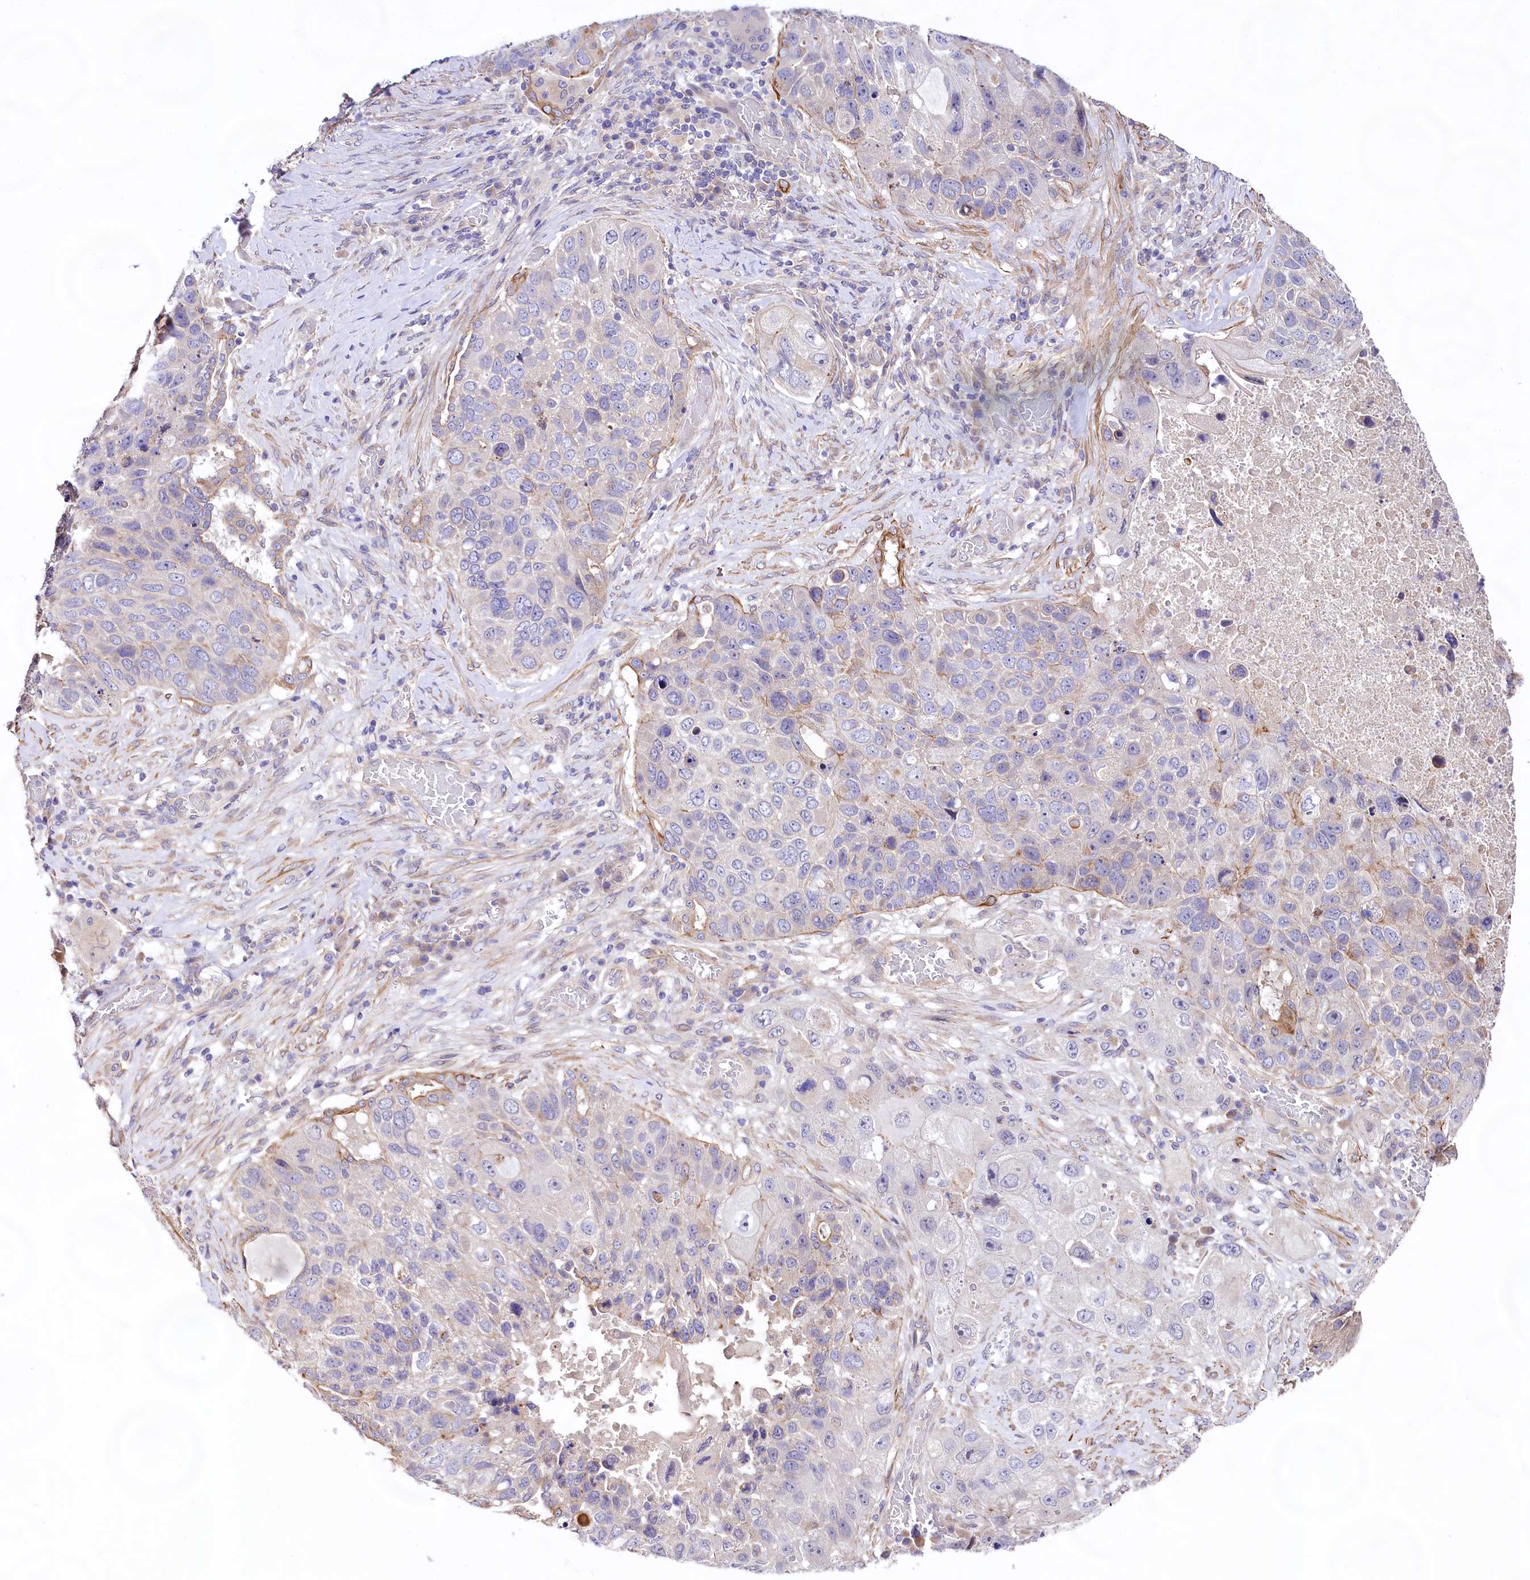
{"staining": {"intensity": "negative", "quantity": "none", "location": "none"}, "tissue": "lung cancer", "cell_type": "Tumor cells", "image_type": "cancer", "snomed": [{"axis": "morphology", "description": "Squamous cell carcinoma, NOS"}, {"axis": "topography", "description": "Lung"}], "caption": "This photomicrograph is of lung cancer stained with IHC to label a protein in brown with the nuclei are counter-stained blue. There is no expression in tumor cells.", "gene": "VPS11", "patient": {"sex": "male", "age": 61}}